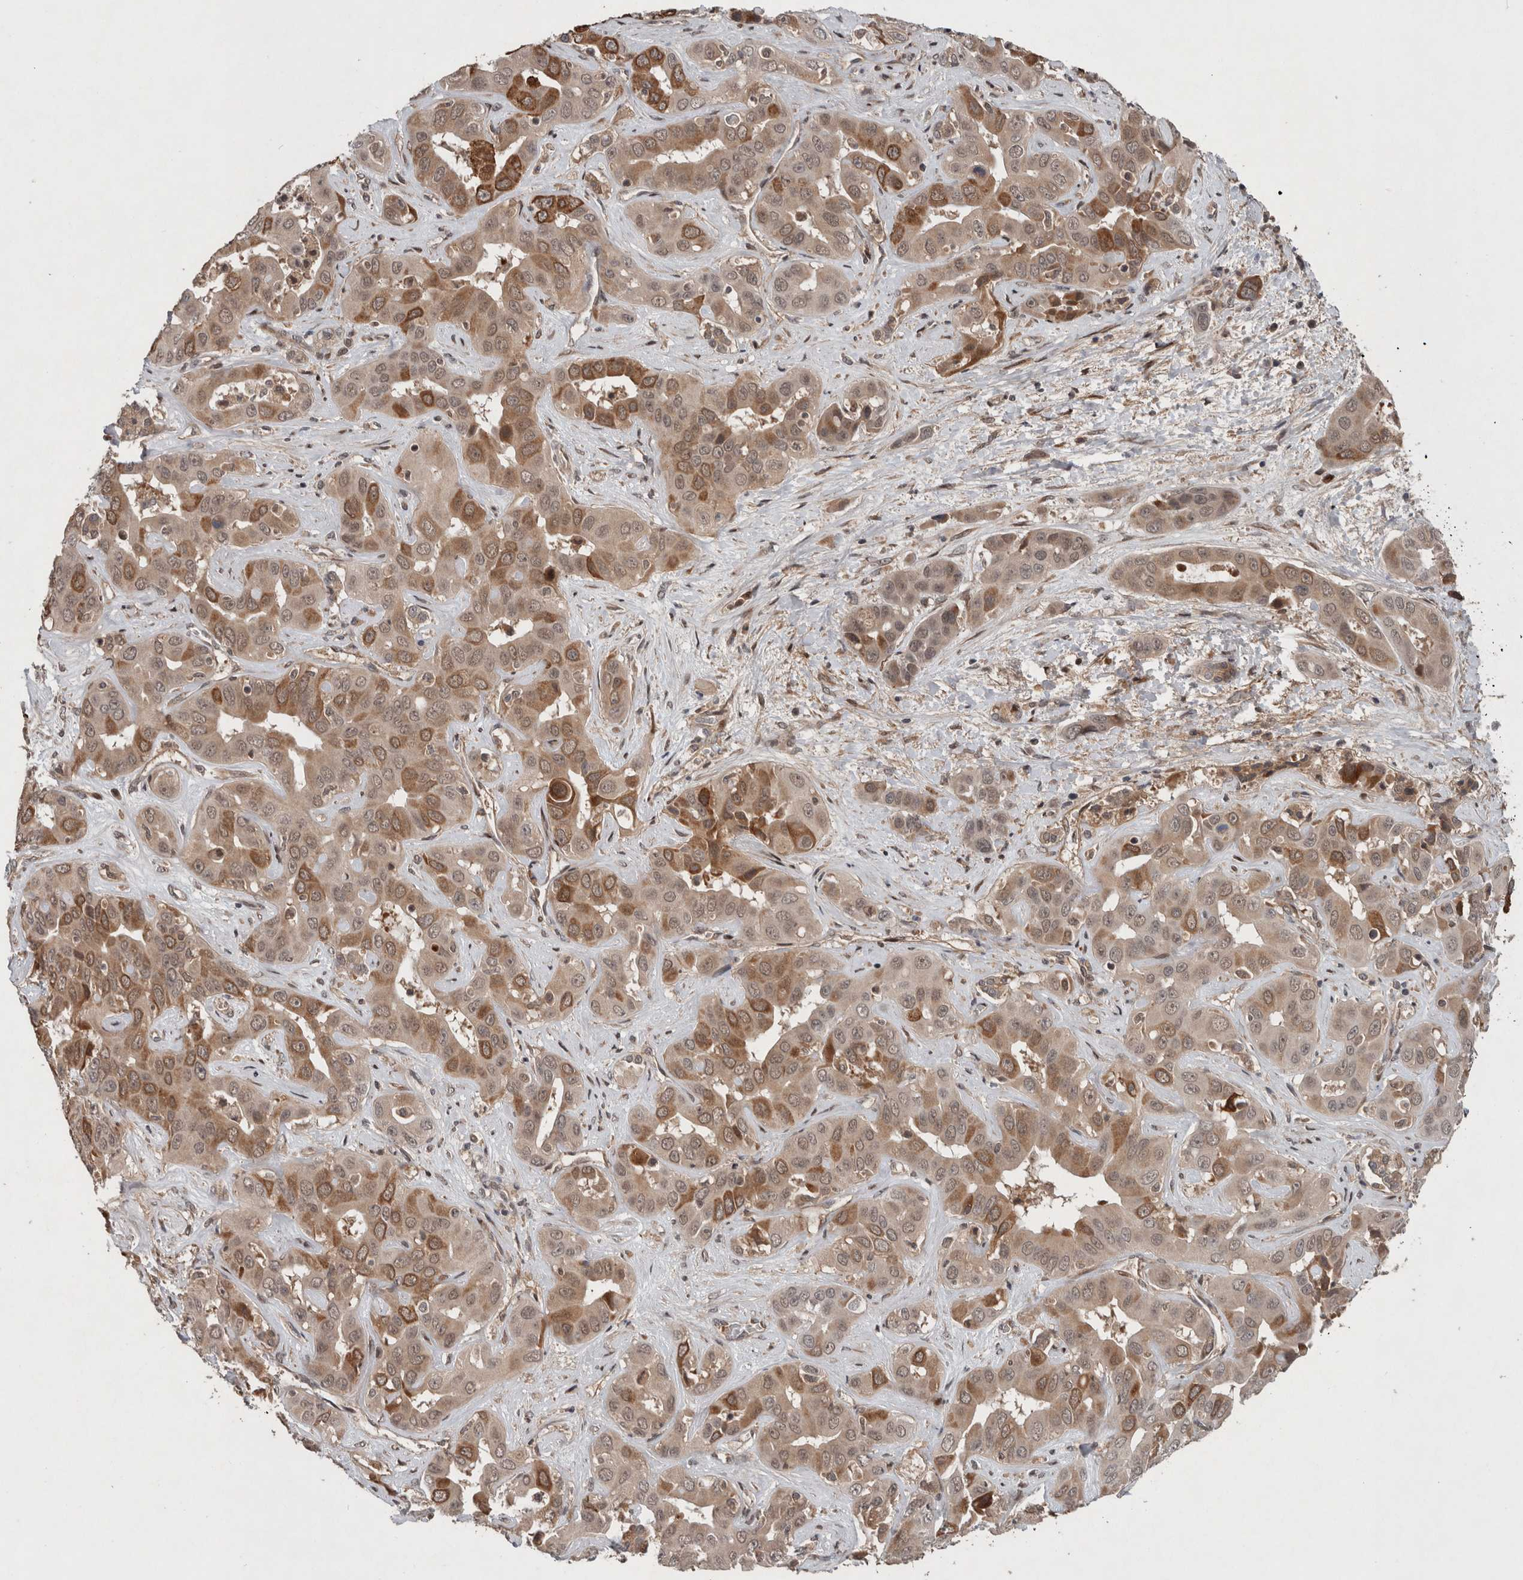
{"staining": {"intensity": "moderate", "quantity": "<25%", "location": "cytoplasmic/membranous"}, "tissue": "liver cancer", "cell_type": "Tumor cells", "image_type": "cancer", "snomed": [{"axis": "morphology", "description": "Cholangiocarcinoma"}, {"axis": "topography", "description": "Liver"}], "caption": "Approximately <25% of tumor cells in liver cholangiocarcinoma show moderate cytoplasmic/membranous protein expression as visualized by brown immunohistochemical staining.", "gene": "GIMAP6", "patient": {"sex": "female", "age": 52}}